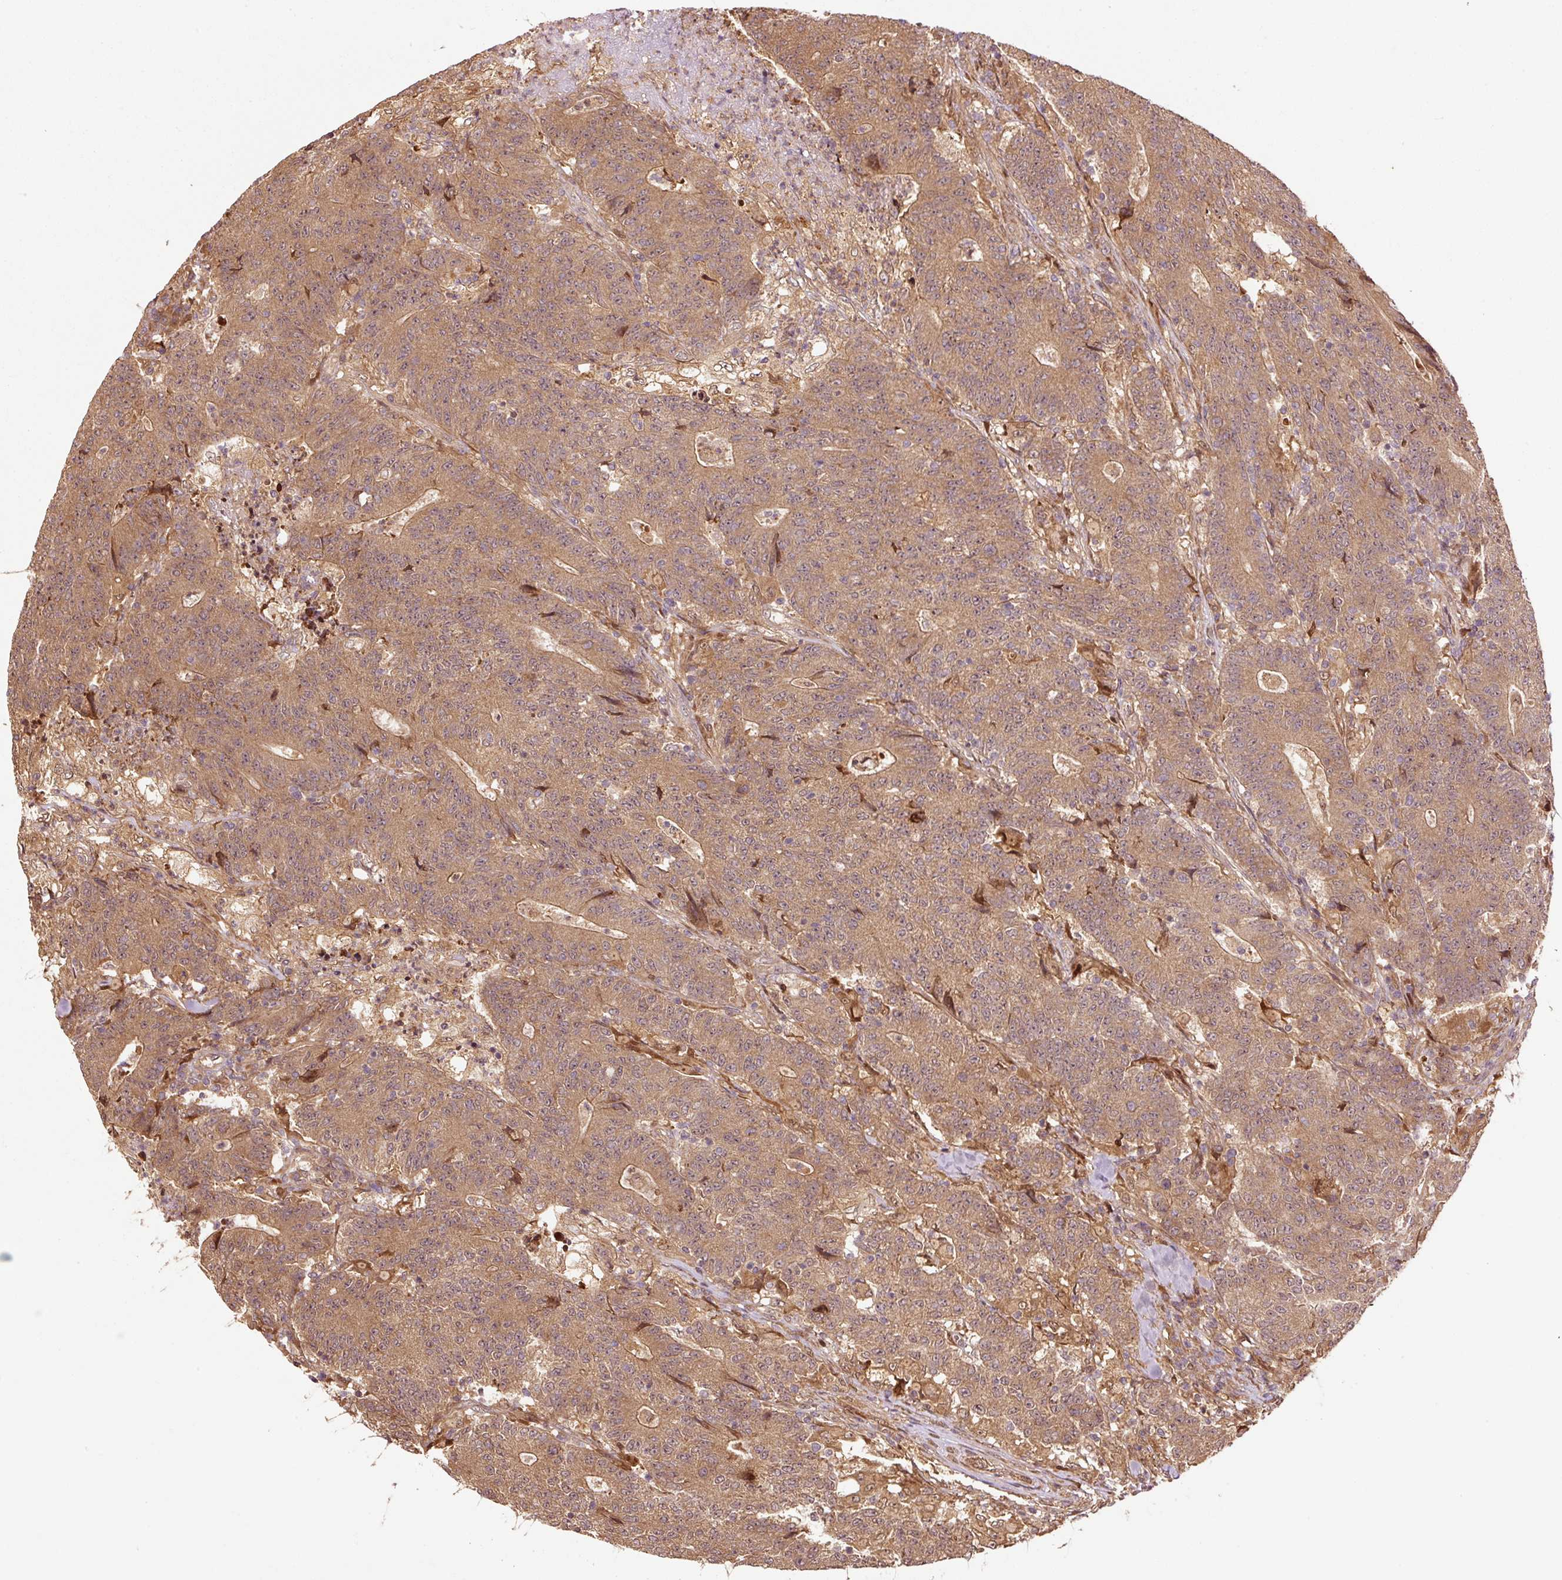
{"staining": {"intensity": "moderate", "quantity": ">75%", "location": "cytoplasmic/membranous"}, "tissue": "colorectal cancer", "cell_type": "Tumor cells", "image_type": "cancer", "snomed": [{"axis": "morphology", "description": "Adenocarcinoma, NOS"}, {"axis": "topography", "description": "Colon"}], "caption": "Immunohistochemical staining of human adenocarcinoma (colorectal) exhibits medium levels of moderate cytoplasmic/membranous protein positivity in approximately >75% of tumor cells.", "gene": "OXER1", "patient": {"sex": "female", "age": 75}}